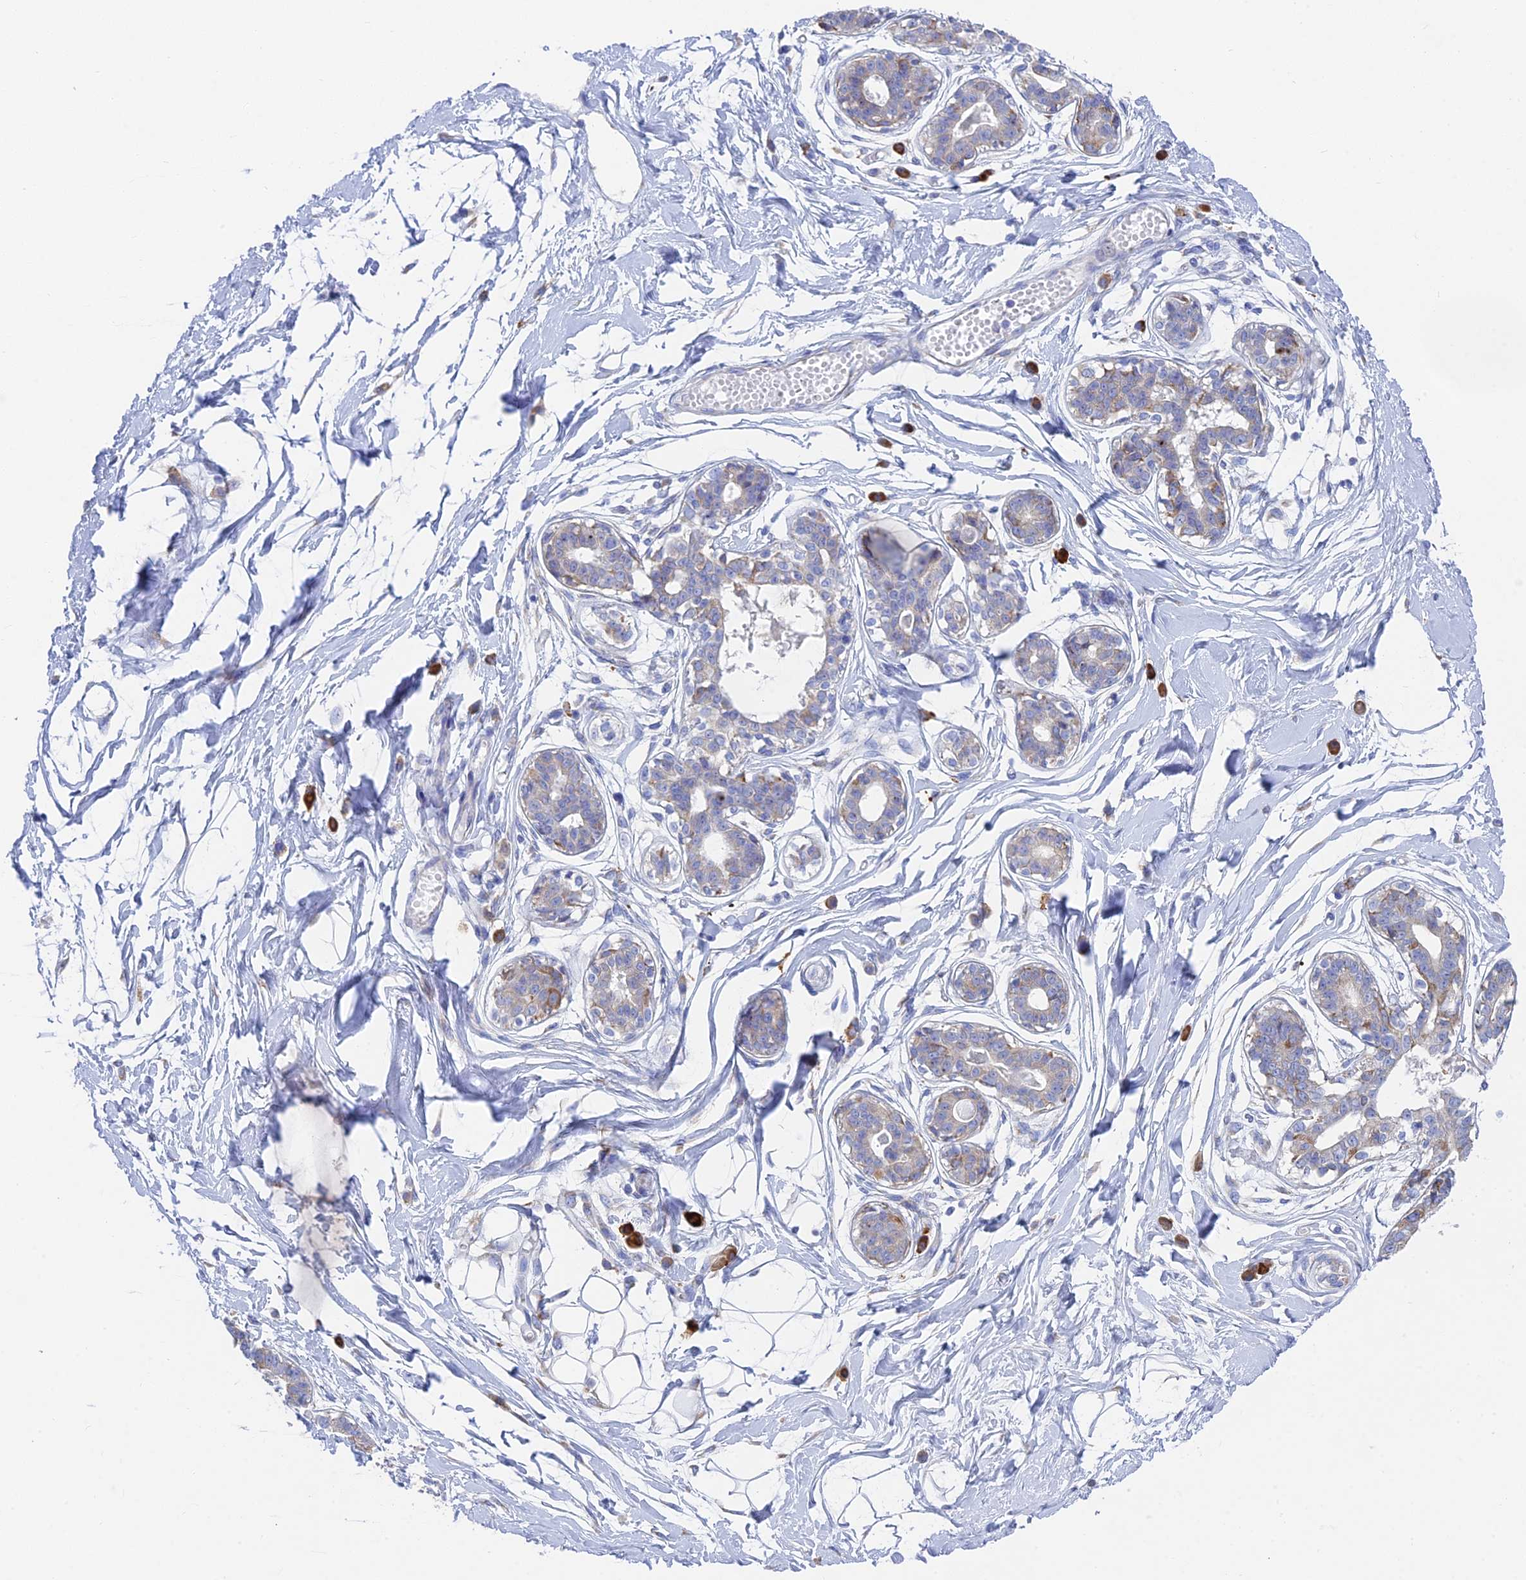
{"staining": {"intensity": "negative", "quantity": "none", "location": "none"}, "tissue": "breast", "cell_type": "Adipocytes", "image_type": "normal", "snomed": [{"axis": "morphology", "description": "Normal tissue, NOS"}, {"axis": "topography", "description": "Breast"}], "caption": "This is an immunohistochemistry micrograph of benign breast. There is no expression in adipocytes.", "gene": "WDR35", "patient": {"sex": "female", "age": 45}}